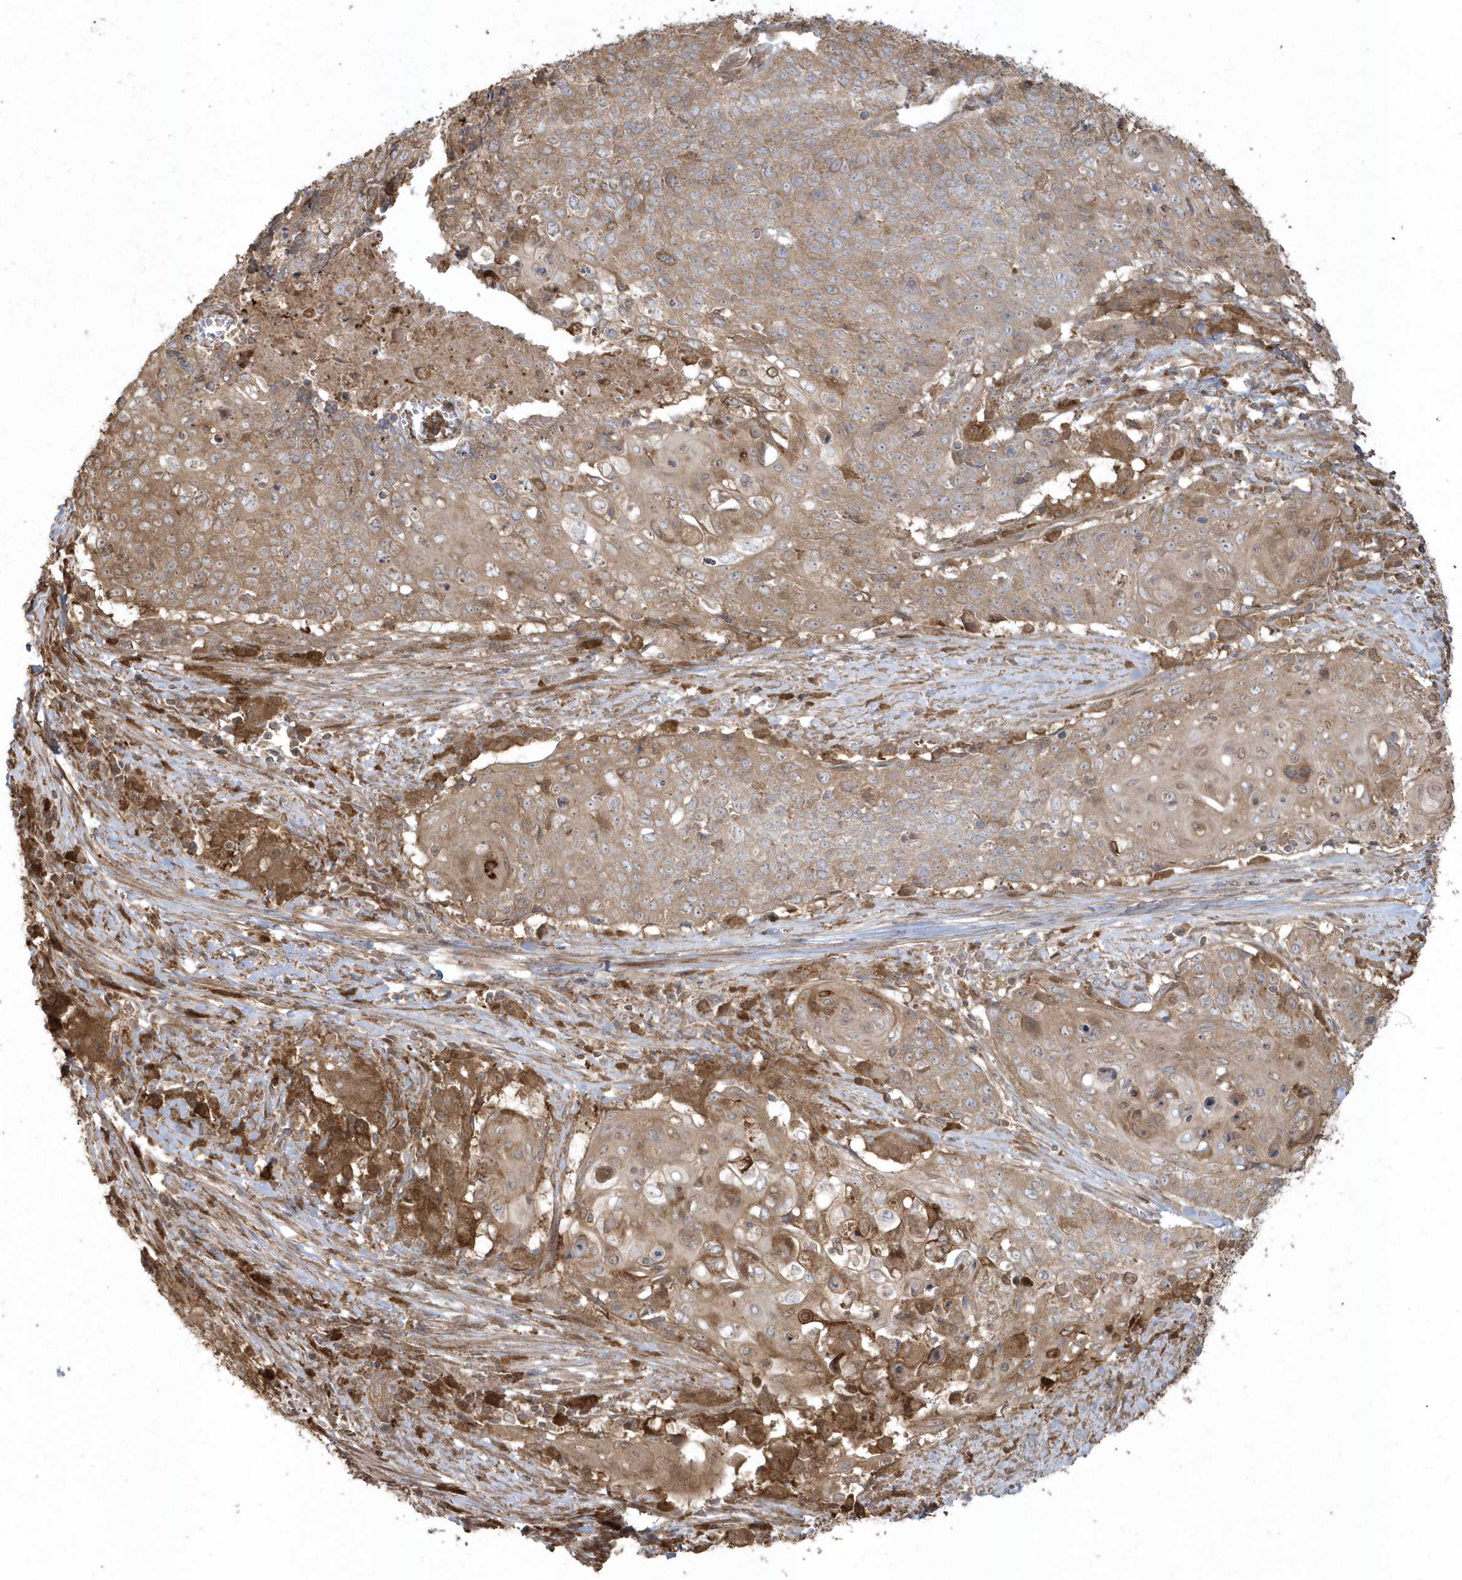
{"staining": {"intensity": "moderate", "quantity": ">75%", "location": "cytoplasmic/membranous"}, "tissue": "cervical cancer", "cell_type": "Tumor cells", "image_type": "cancer", "snomed": [{"axis": "morphology", "description": "Squamous cell carcinoma, NOS"}, {"axis": "topography", "description": "Cervix"}], "caption": "This histopathology image shows immunohistochemistry (IHC) staining of squamous cell carcinoma (cervical), with medium moderate cytoplasmic/membranous staining in about >75% of tumor cells.", "gene": "HNMT", "patient": {"sex": "female", "age": 39}}